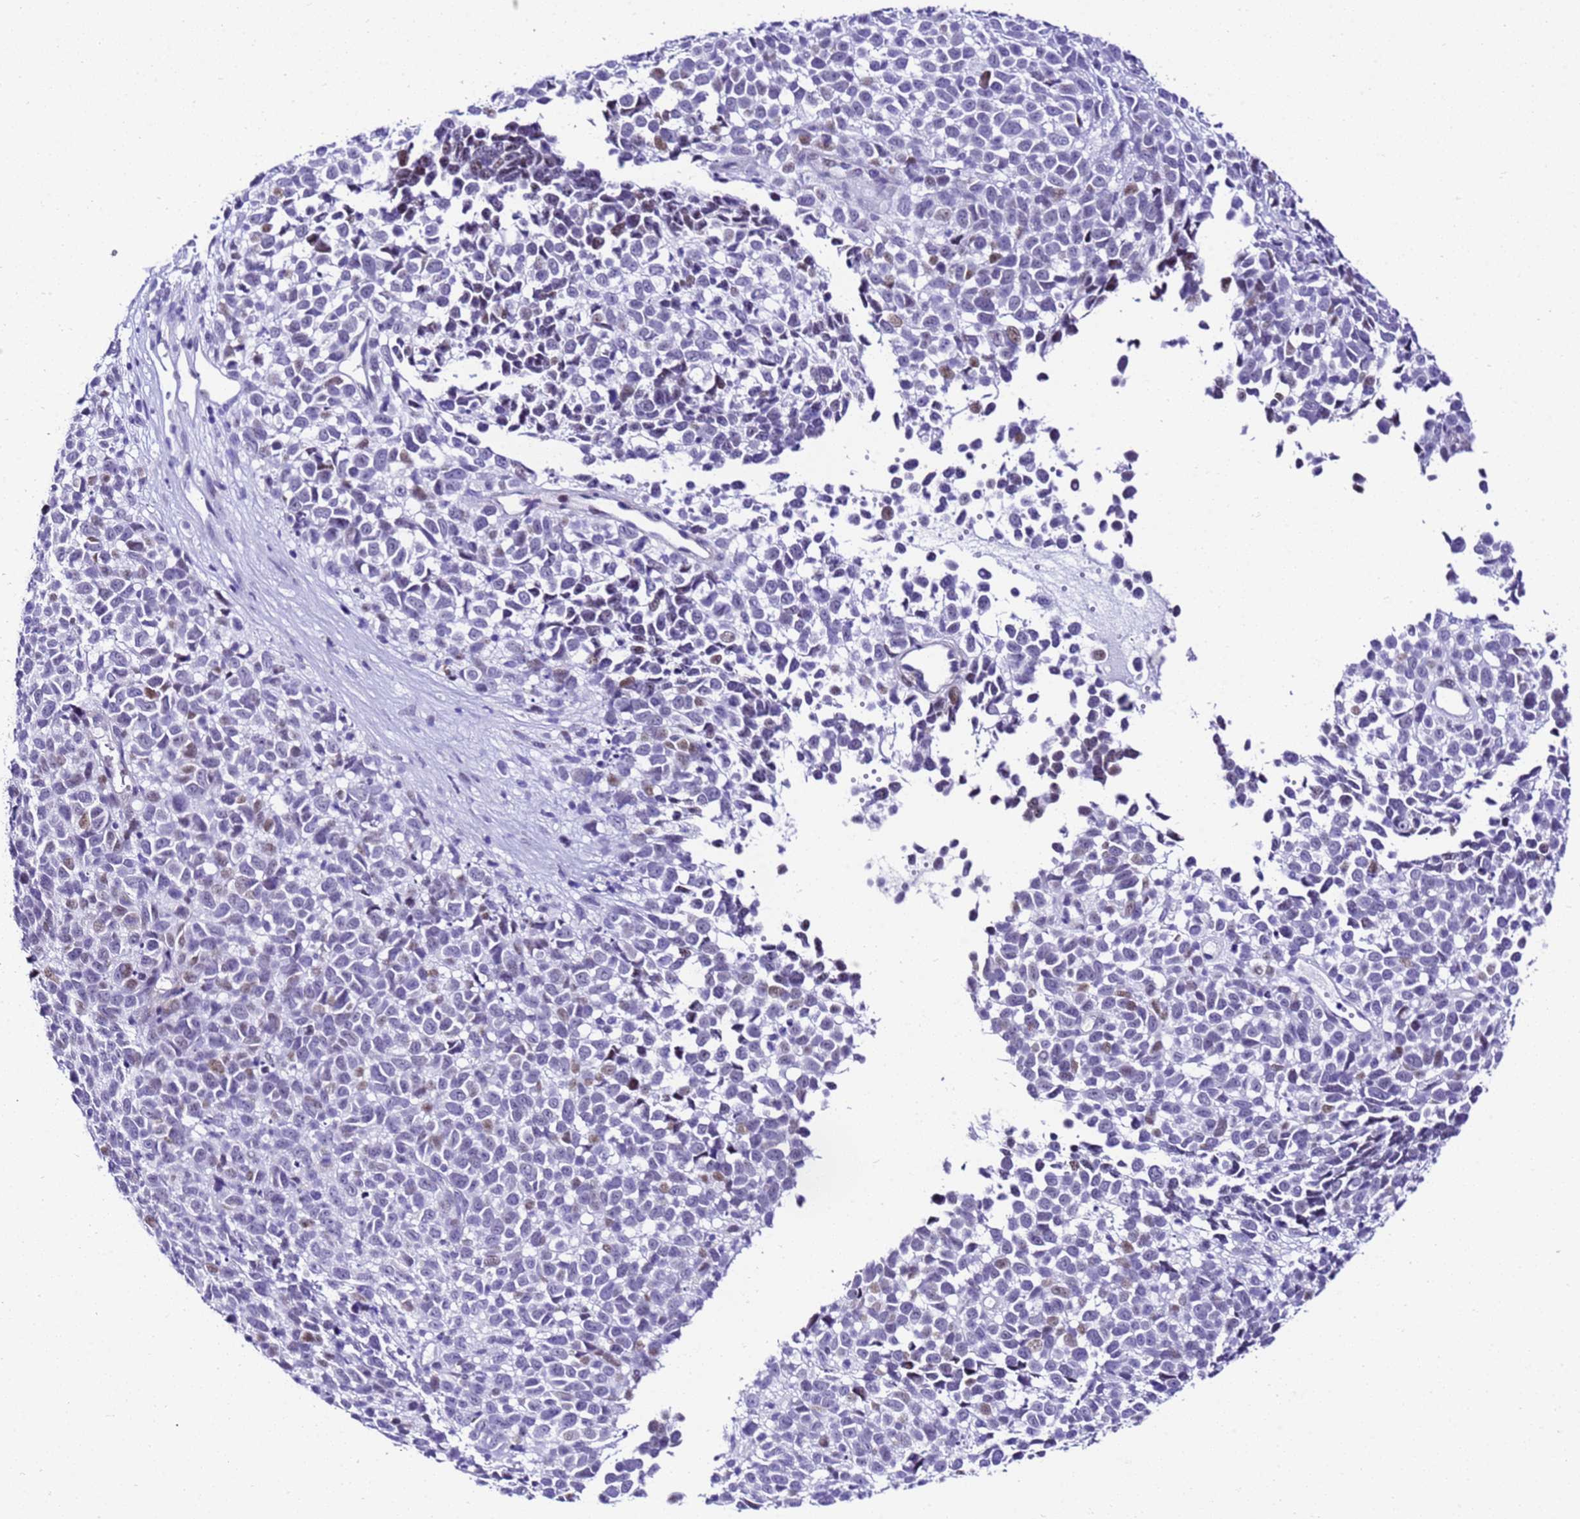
{"staining": {"intensity": "moderate", "quantity": "<25%", "location": "nuclear"}, "tissue": "melanoma", "cell_type": "Tumor cells", "image_type": "cancer", "snomed": [{"axis": "morphology", "description": "Malignant melanoma, NOS"}, {"axis": "topography", "description": "Nose, NOS"}], "caption": "The image reveals a brown stain indicating the presence of a protein in the nuclear of tumor cells in malignant melanoma.", "gene": "ZNF417", "patient": {"sex": "female", "age": 48}}